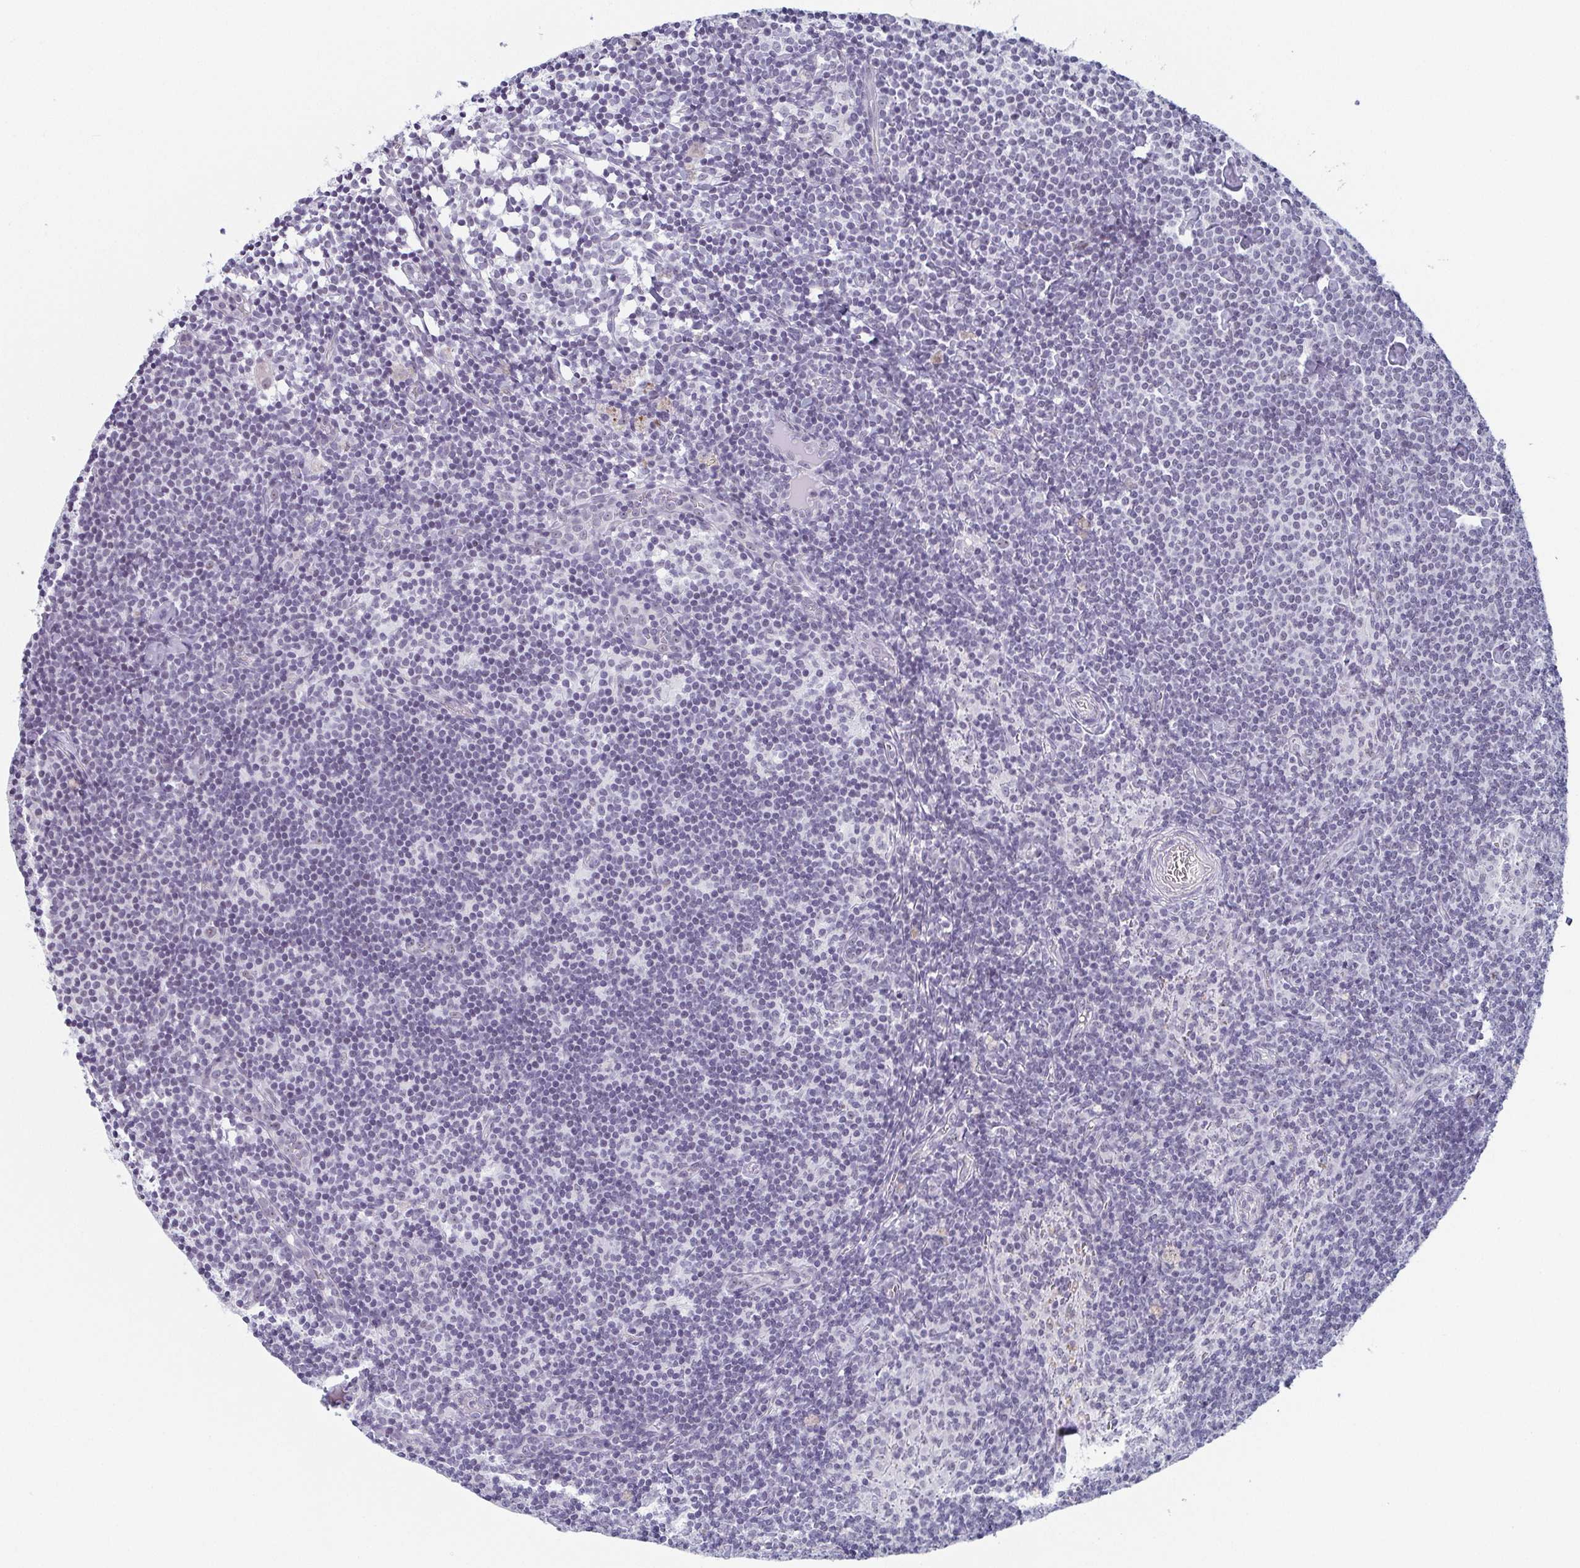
{"staining": {"intensity": "negative", "quantity": "none", "location": "none"}, "tissue": "lymph node", "cell_type": "Germinal center cells", "image_type": "normal", "snomed": [{"axis": "morphology", "description": "Normal tissue, NOS"}, {"axis": "topography", "description": "Lymph node"}], "caption": "An image of lymph node stained for a protein displays no brown staining in germinal center cells.", "gene": "EXOSC7", "patient": {"sex": "female", "age": 41}}